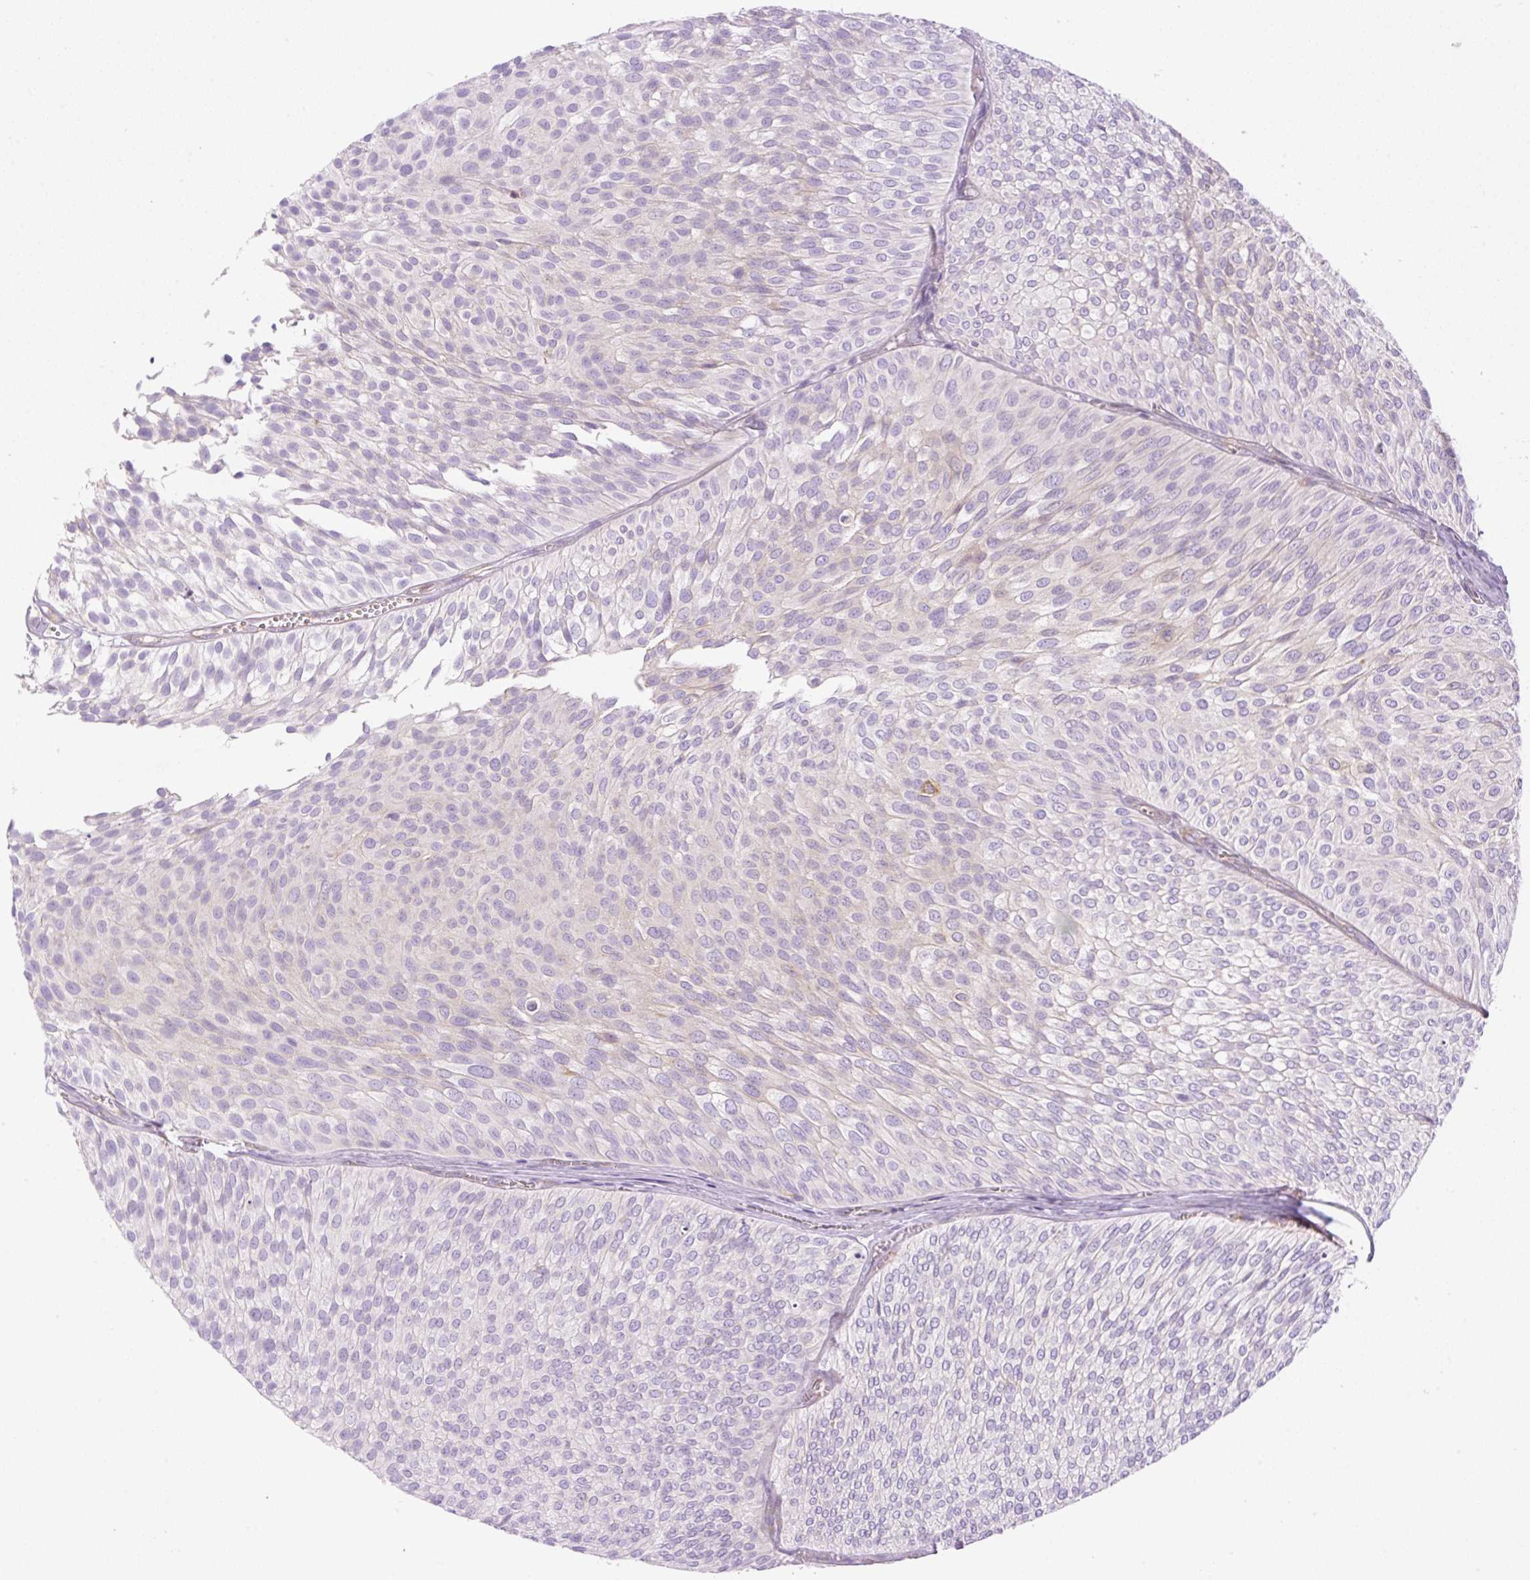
{"staining": {"intensity": "negative", "quantity": "none", "location": "none"}, "tissue": "urothelial cancer", "cell_type": "Tumor cells", "image_type": "cancer", "snomed": [{"axis": "morphology", "description": "Urothelial carcinoma, Low grade"}, {"axis": "topography", "description": "Urinary bladder"}], "caption": "DAB (3,3'-diaminobenzidine) immunohistochemical staining of human urothelial cancer reveals no significant staining in tumor cells. Nuclei are stained in blue.", "gene": "EHD3", "patient": {"sex": "male", "age": 91}}